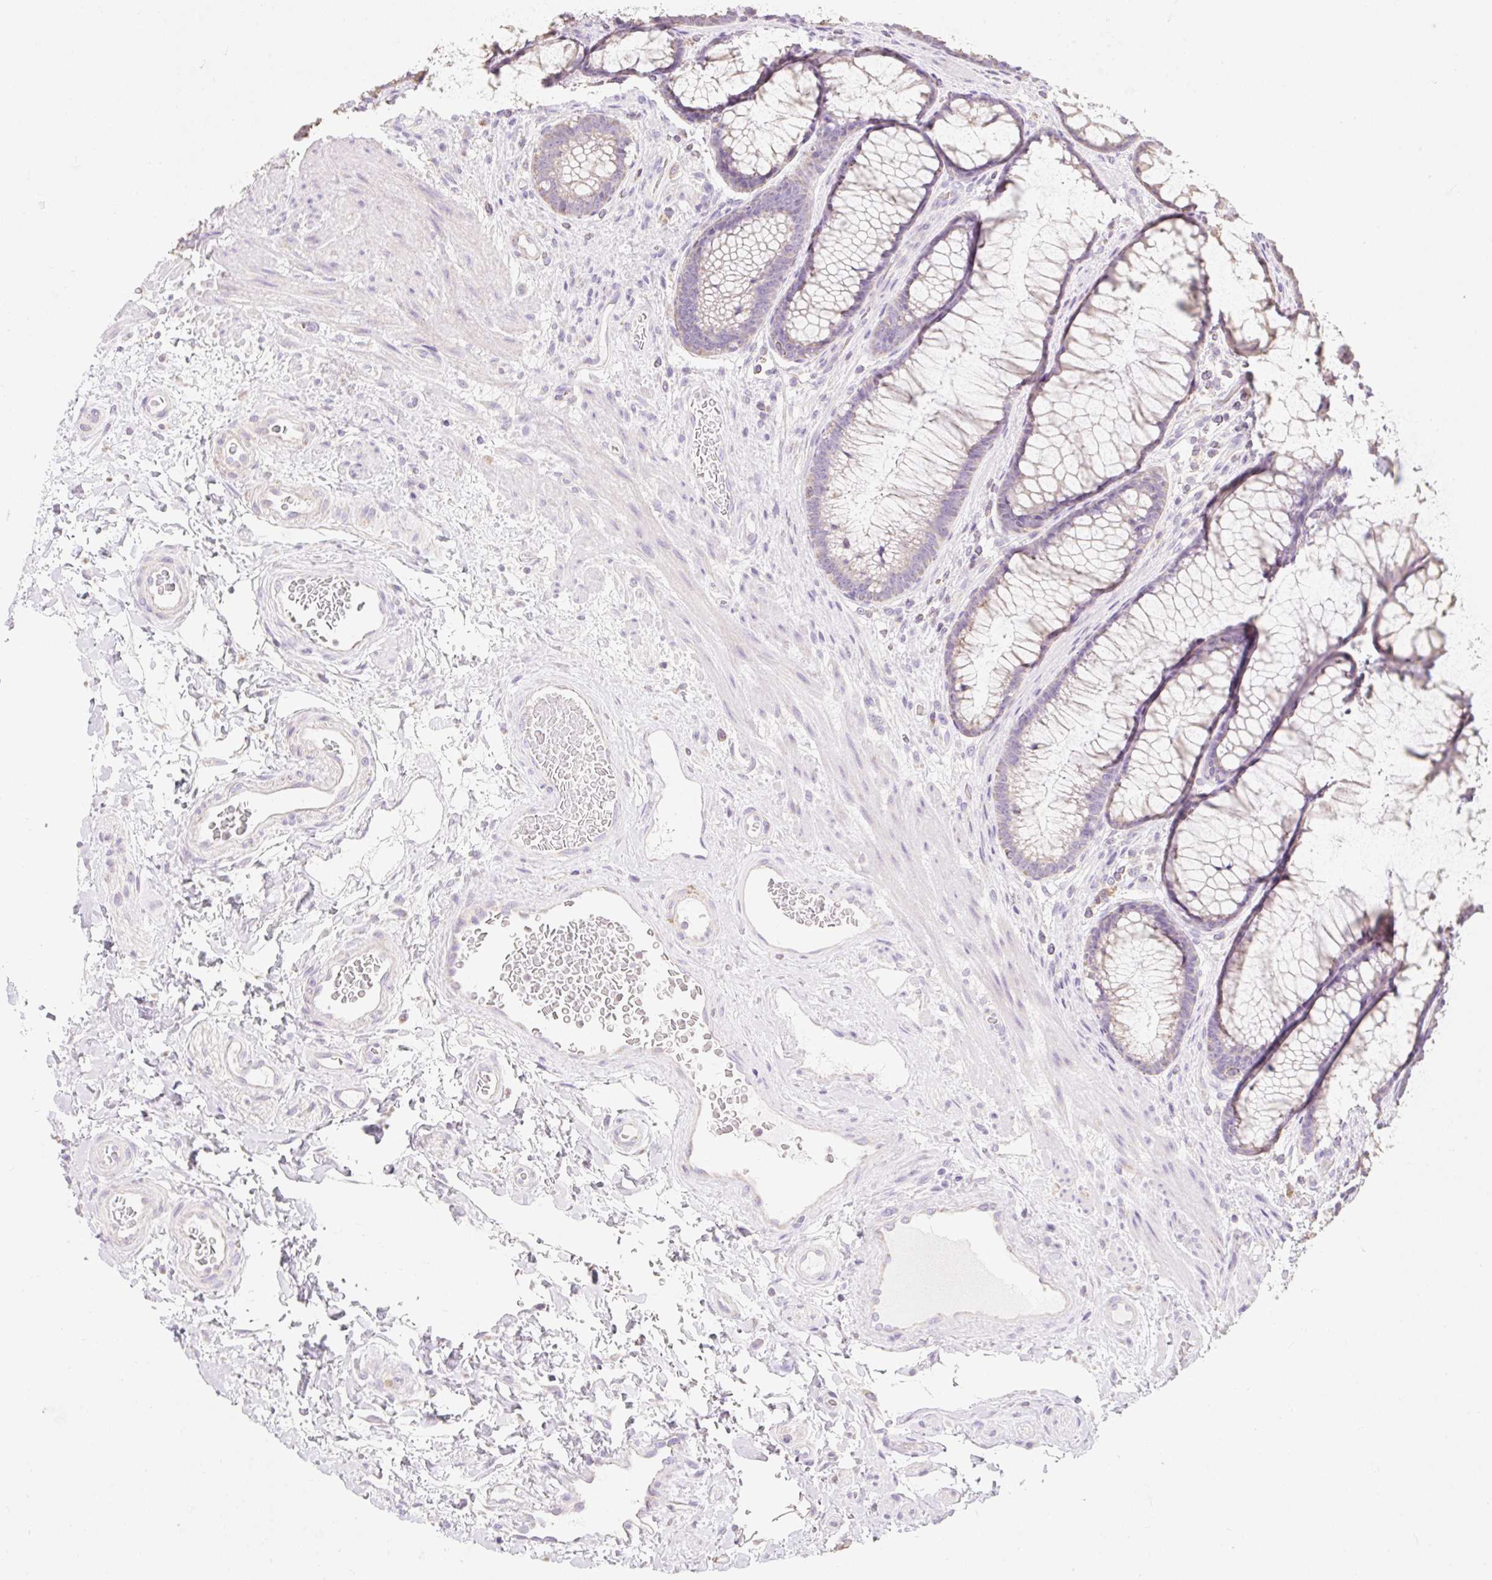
{"staining": {"intensity": "weak", "quantity": "<25%", "location": "cytoplasmic/membranous"}, "tissue": "colon", "cell_type": "Endothelial cells", "image_type": "normal", "snomed": [{"axis": "morphology", "description": "Normal tissue, NOS"}, {"axis": "topography", "description": "Colon"}], "caption": "An image of colon stained for a protein displays no brown staining in endothelial cells. (Brightfield microscopy of DAB immunohistochemistry at high magnification).", "gene": "DHX35", "patient": {"sex": "female", "age": 82}}